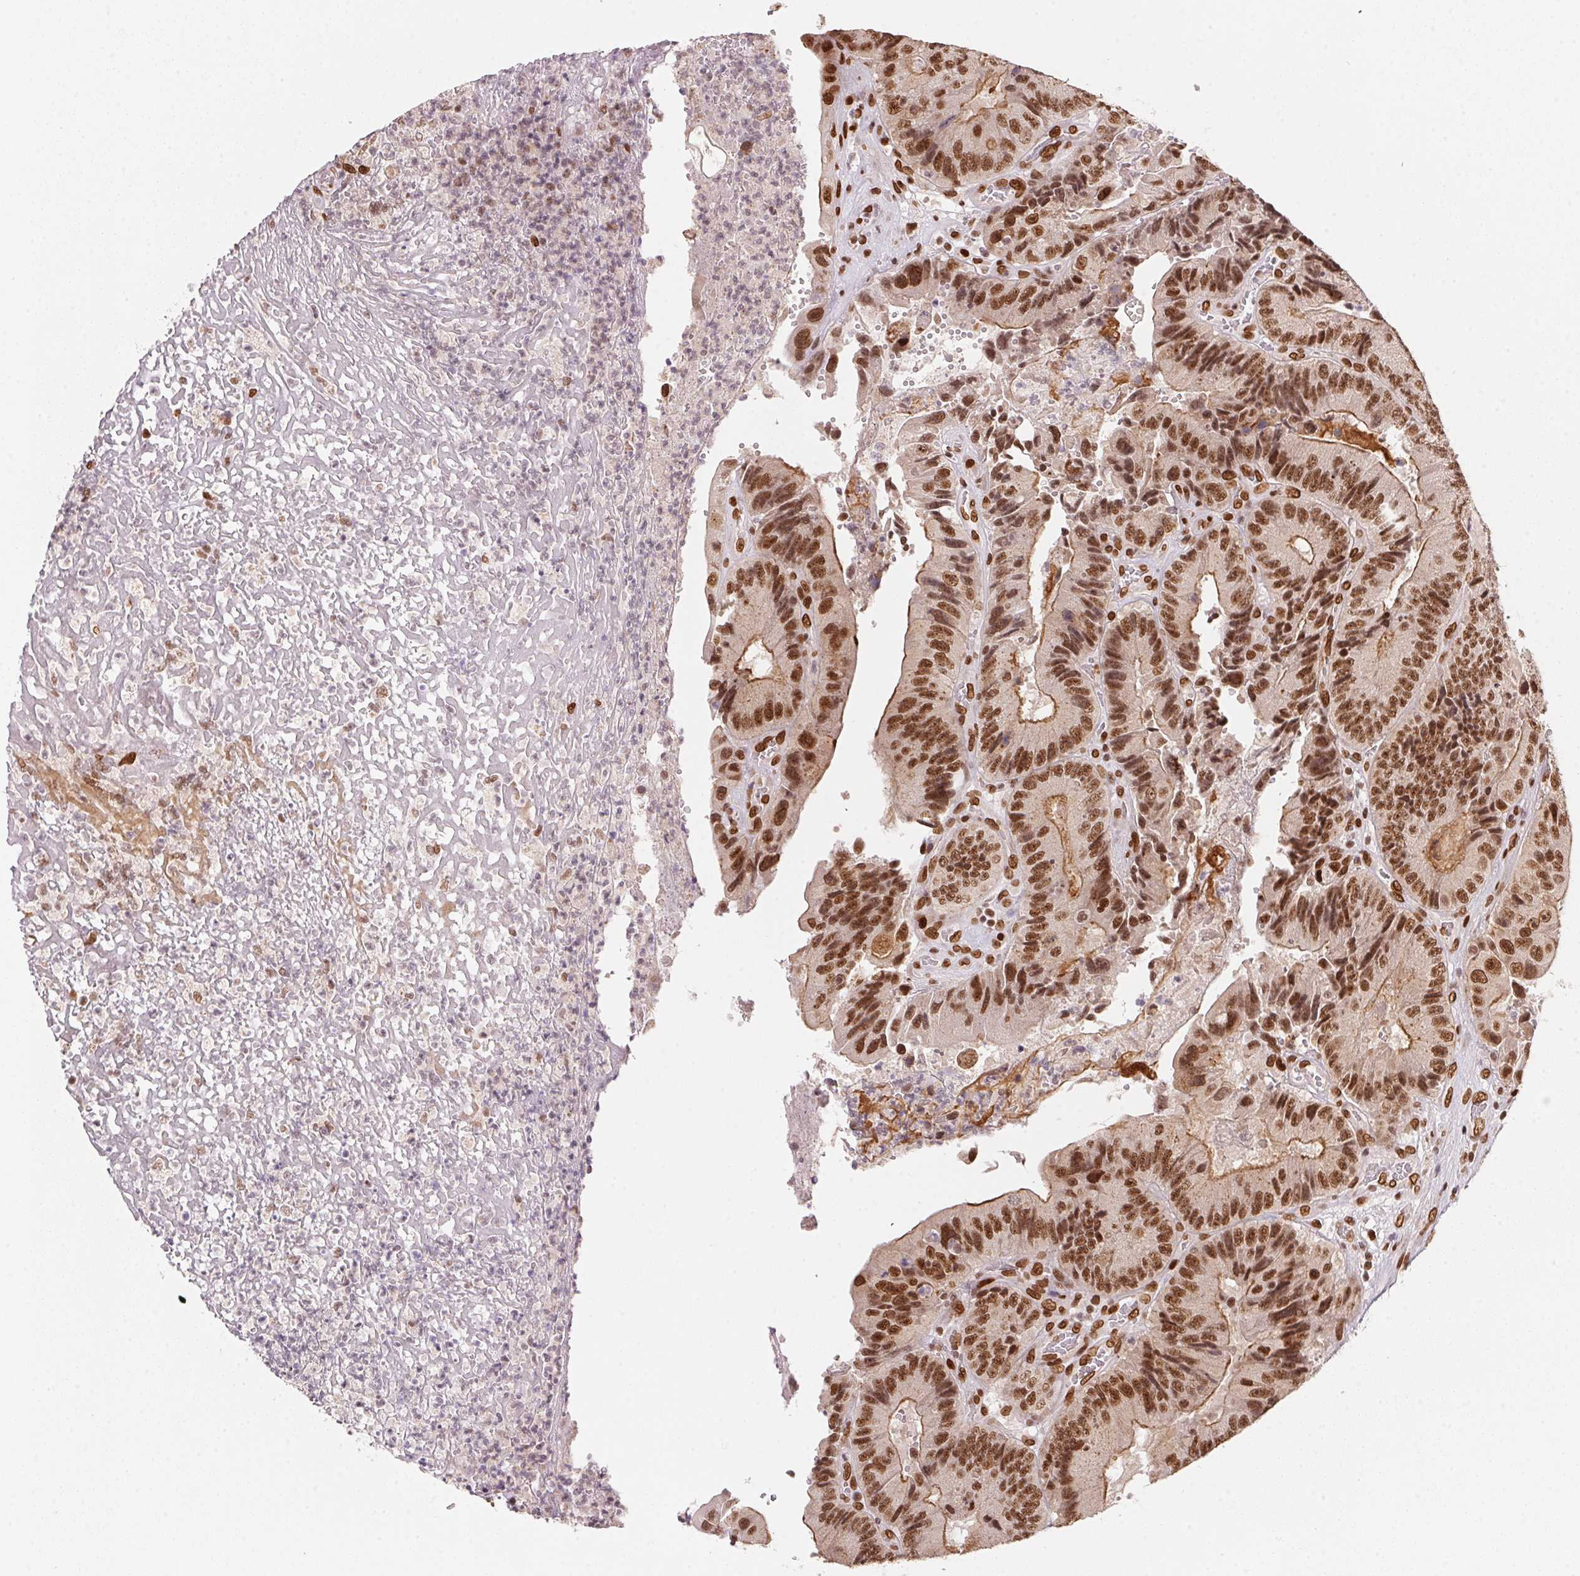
{"staining": {"intensity": "strong", "quantity": ">75%", "location": "cytoplasmic/membranous,nuclear"}, "tissue": "colorectal cancer", "cell_type": "Tumor cells", "image_type": "cancer", "snomed": [{"axis": "morphology", "description": "Adenocarcinoma, NOS"}, {"axis": "topography", "description": "Colon"}], "caption": "Tumor cells show high levels of strong cytoplasmic/membranous and nuclear staining in about >75% of cells in colorectal cancer (adenocarcinoma).", "gene": "SAP30BP", "patient": {"sex": "female", "age": 86}}